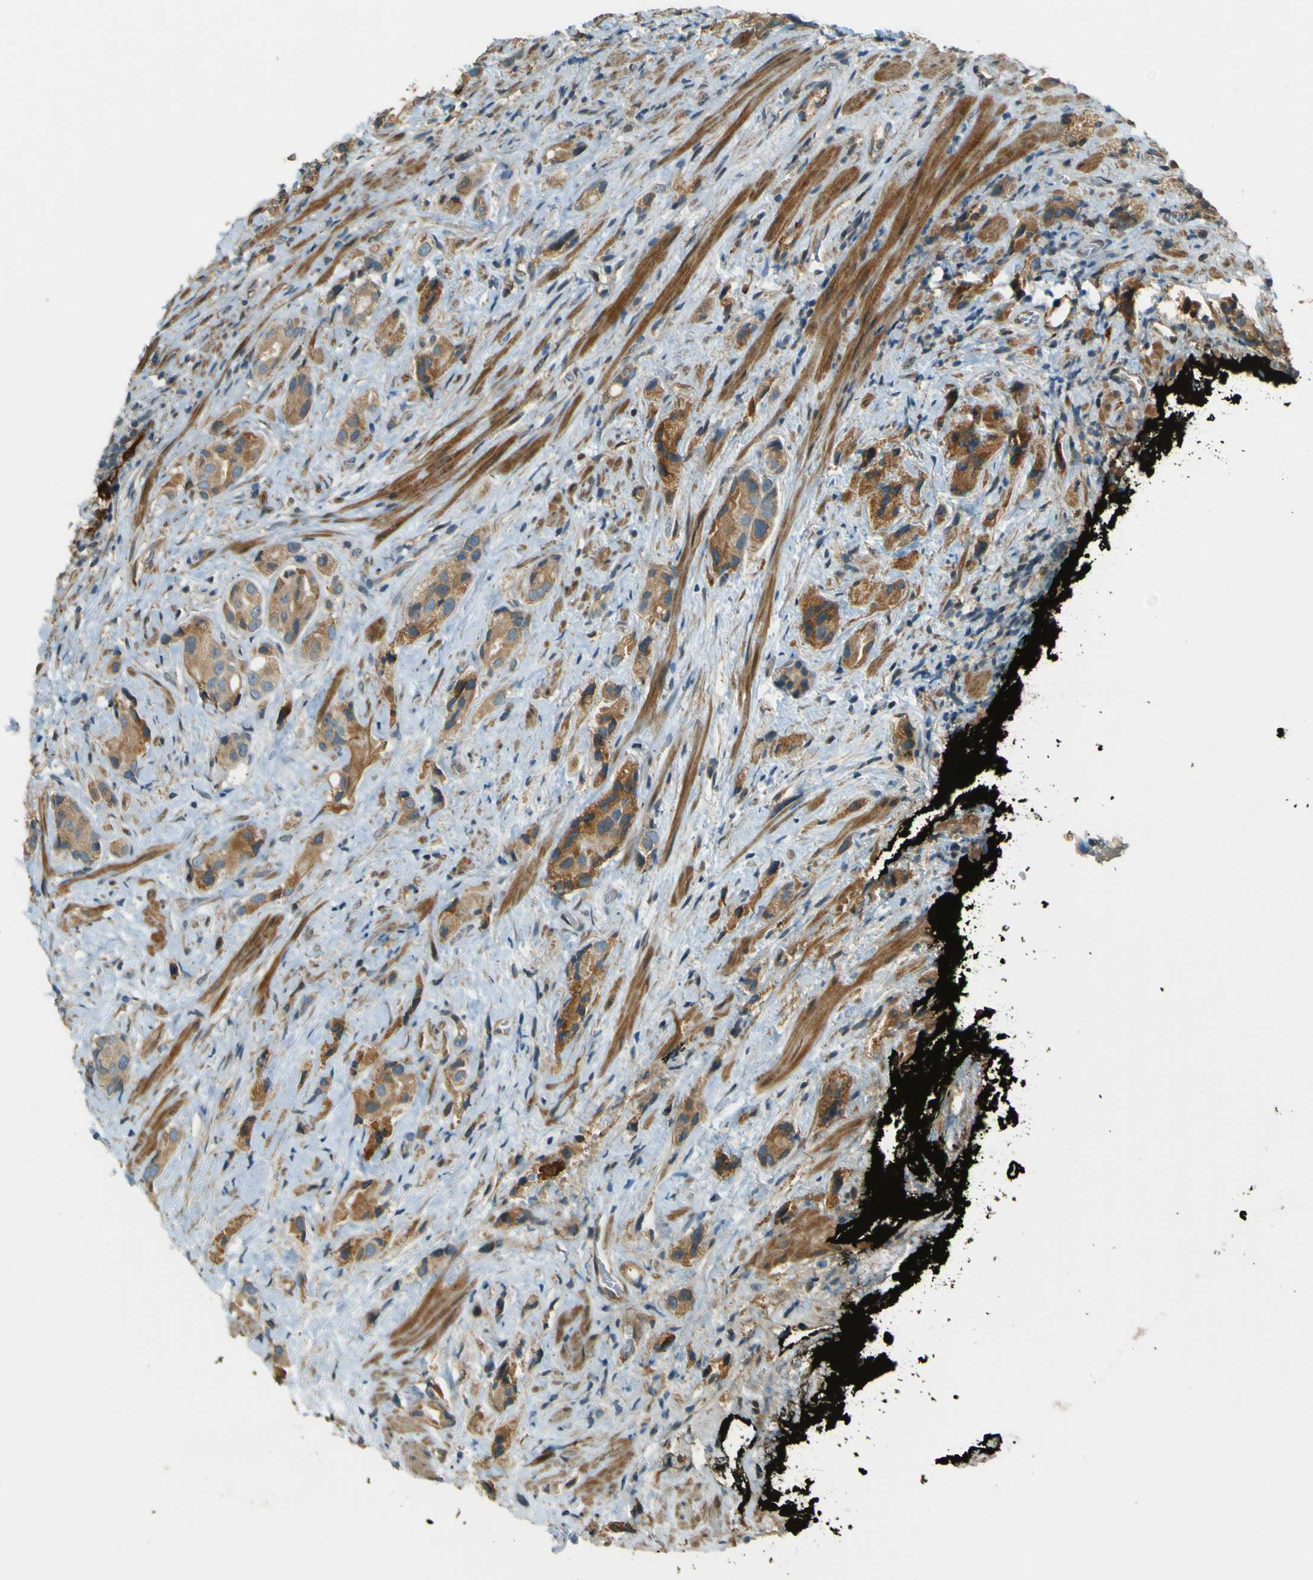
{"staining": {"intensity": "moderate", "quantity": ">75%", "location": "cytoplasmic/membranous"}, "tissue": "prostate cancer", "cell_type": "Tumor cells", "image_type": "cancer", "snomed": [{"axis": "morphology", "description": "Adenocarcinoma, High grade"}, {"axis": "topography", "description": "Prostate"}], "caption": "IHC photomicrograph of human prostate cancer stained for a protein (brown), which exhibits medium levels of moderate cytoplasmic/membranous staining in about >75% of tumor cells.", "gene": "LPCAT1", "patient": {"sex": "male", "age": 71}}